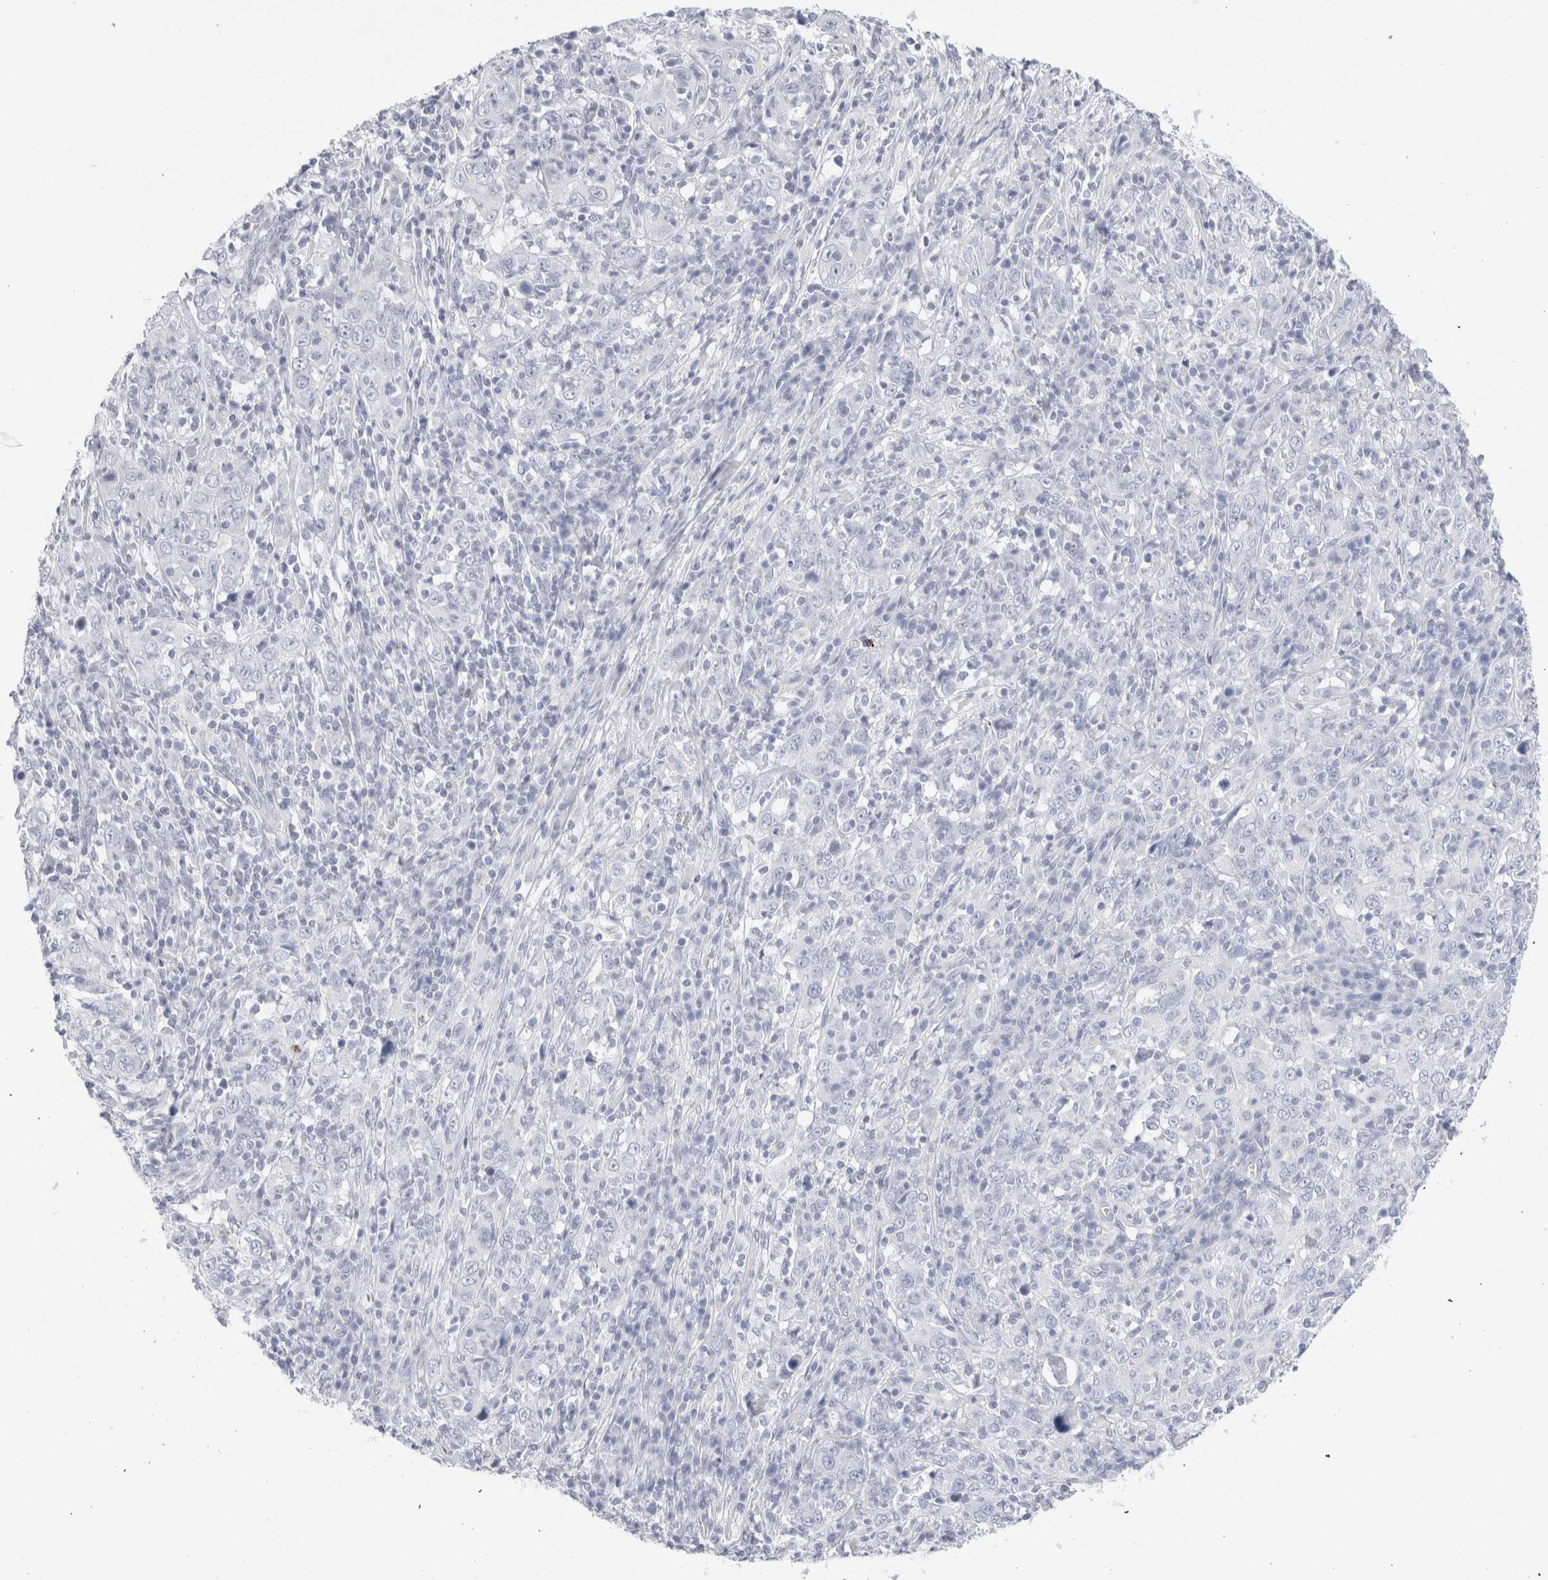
{"staining": {"intensity": "negative", "quantity": "none", "location": "none"}, "tissue": "cervical cancer", "cell_type": "Tumor cells", "image_type": "cancer", "snomed": [{"axis": "morphology", "description": "Squamous cell carcinoma, NOS"}, {"axis": "topography", "description": "Cervix"}], "caption": "Micrograph shows no protein staining in tumor cells of cervical squamous cell carcinoma tissue.", "gene": "ECHDC2", "patient": {"sex": "female", "age": 46}}